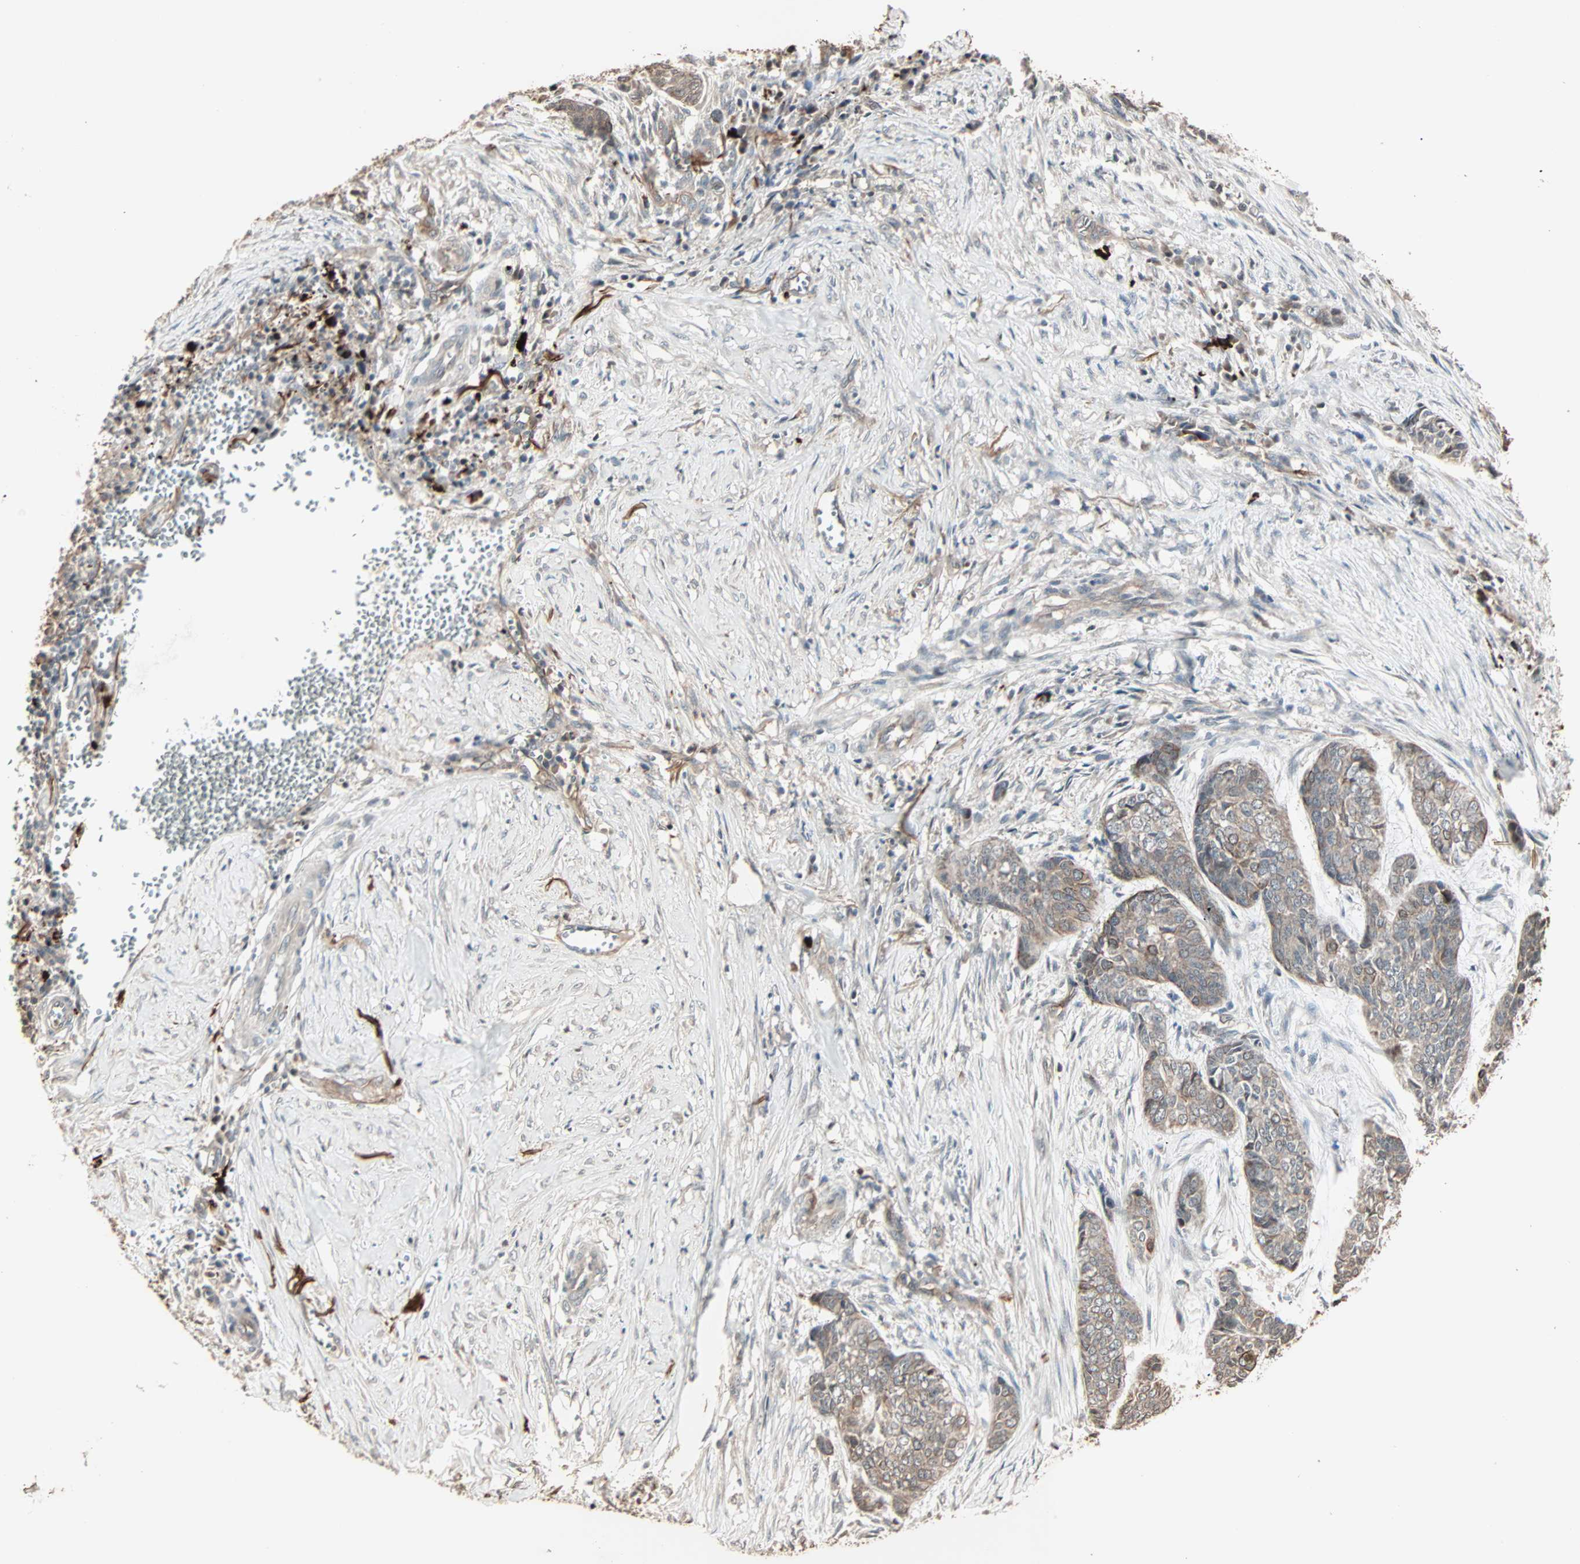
{"staining": {"intensity": "moderate", "quantity": "25%-75%", "location": "cytoplasmic/membranous"}, "tissue": "skin cancer", "cell_type": "Tumor cells", "image_type": "cancer", "snomed": [{"axis": "morphology", "description": "Basal cell carcinoma"}, {"axis": "topography", "description": "Skin"}], "caption": "Immunohistochemistry photomicrograph of neoplastic tissue: basal cell carcinoma (skin) stained using immunohistochemistry reveals medium levels of moderate protein expression localized specifically in the cytoplasmic/membranous of tumor cells, appearing as a cytoplasmic/membranous brown color.", "gene": "CALCRL", "patient": {"sex": "female", "age": 64}}